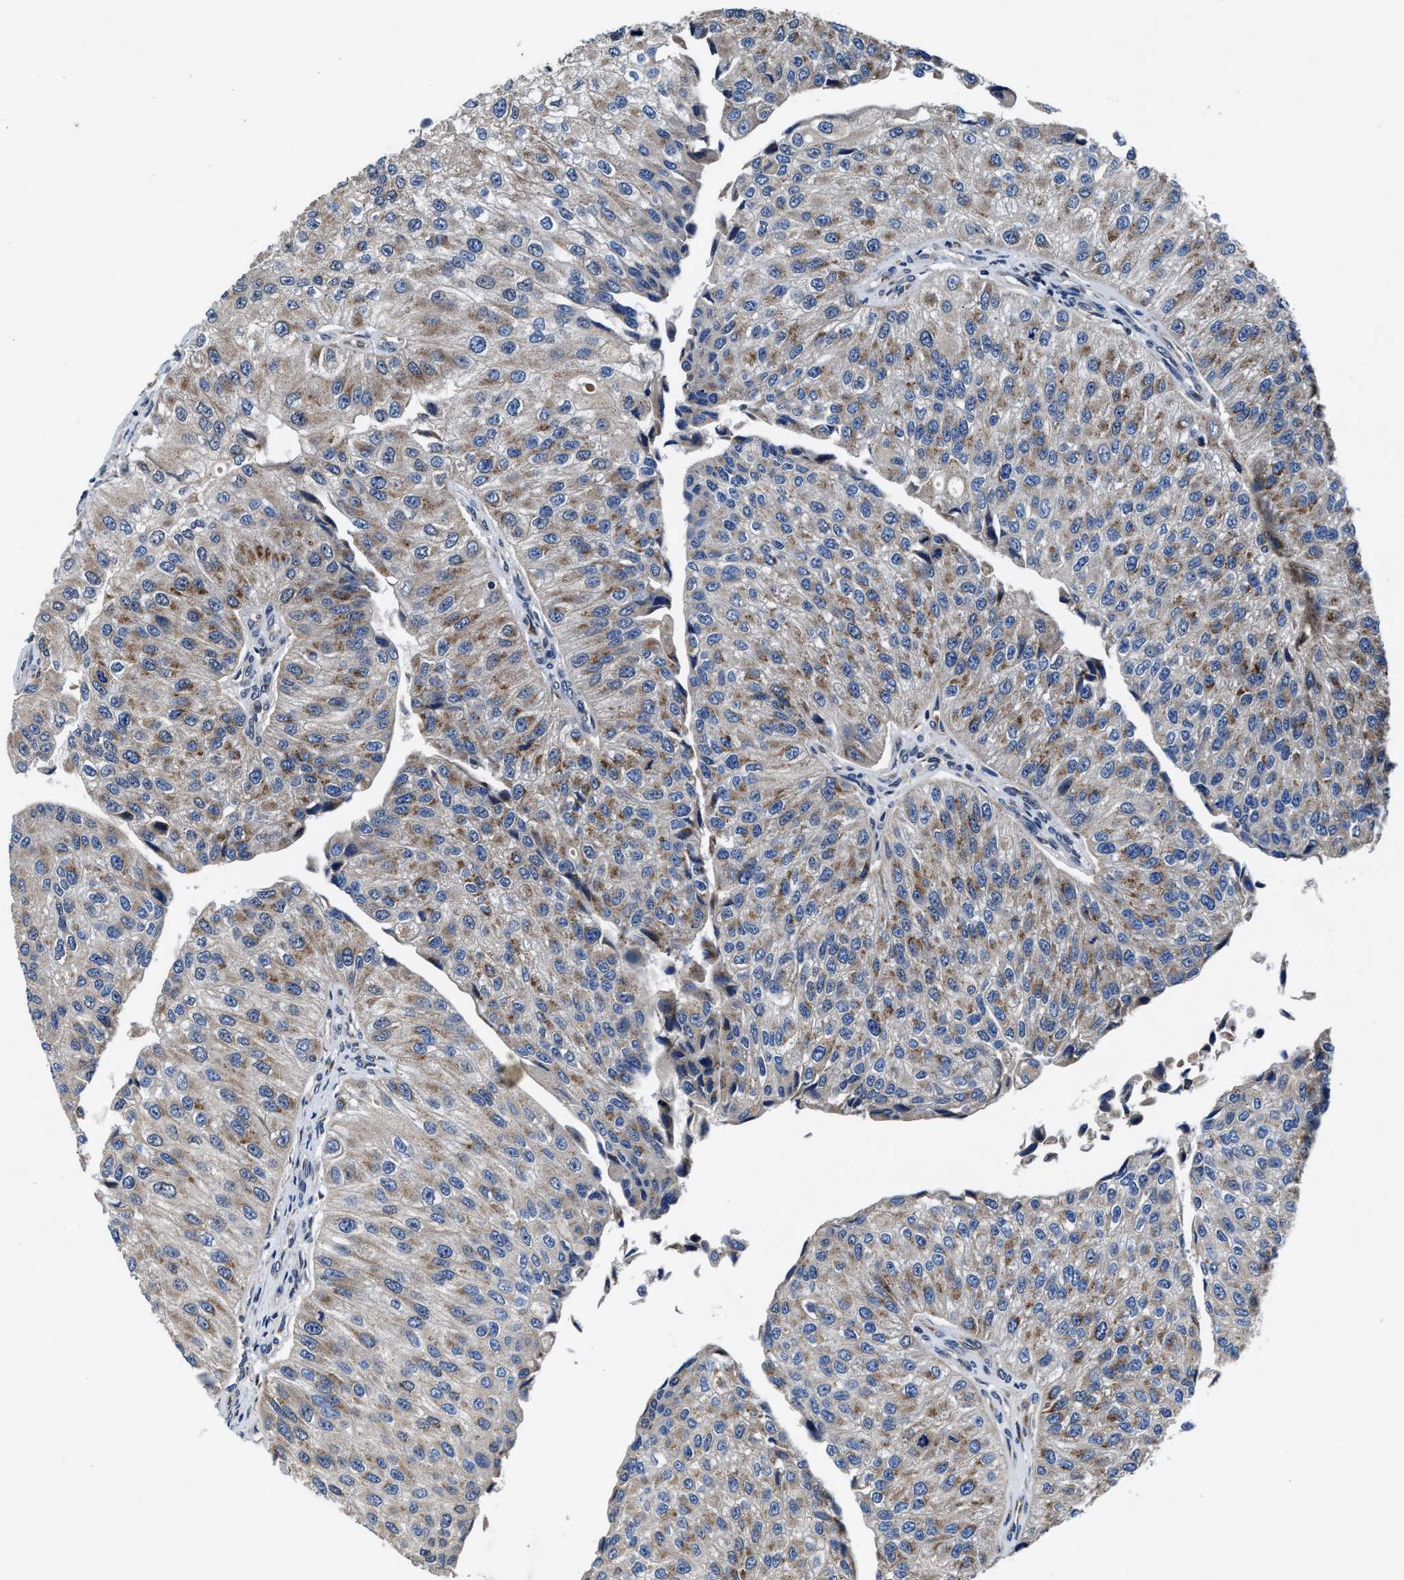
{"staining": {"intensity": "moderate", "quantity": "25%-75%", "location": "cytoplasmic/membranous"}, "tissue": "urothelial cancer", "cell_type": "Tumor cells", "image_type": "cancer", "snomed": [{"axis": "morphology", "description": "Urothelial carcinoma, High grade"}, {"axis": "topography", "description": "Kidney"}, {"axis": "topography", "description": "Urinary bladder"}], "caption": "This micrograph demonstrates urothelial cancer stained with immunohistochemistry to label a protein in brown. The cytoplasmic/membranous of tumor cells show moderate positivity for the protein. Nuclei are counter-stained blue.", "gene": "TMEM53", "patient": {"sex": "male", "age": 77}}